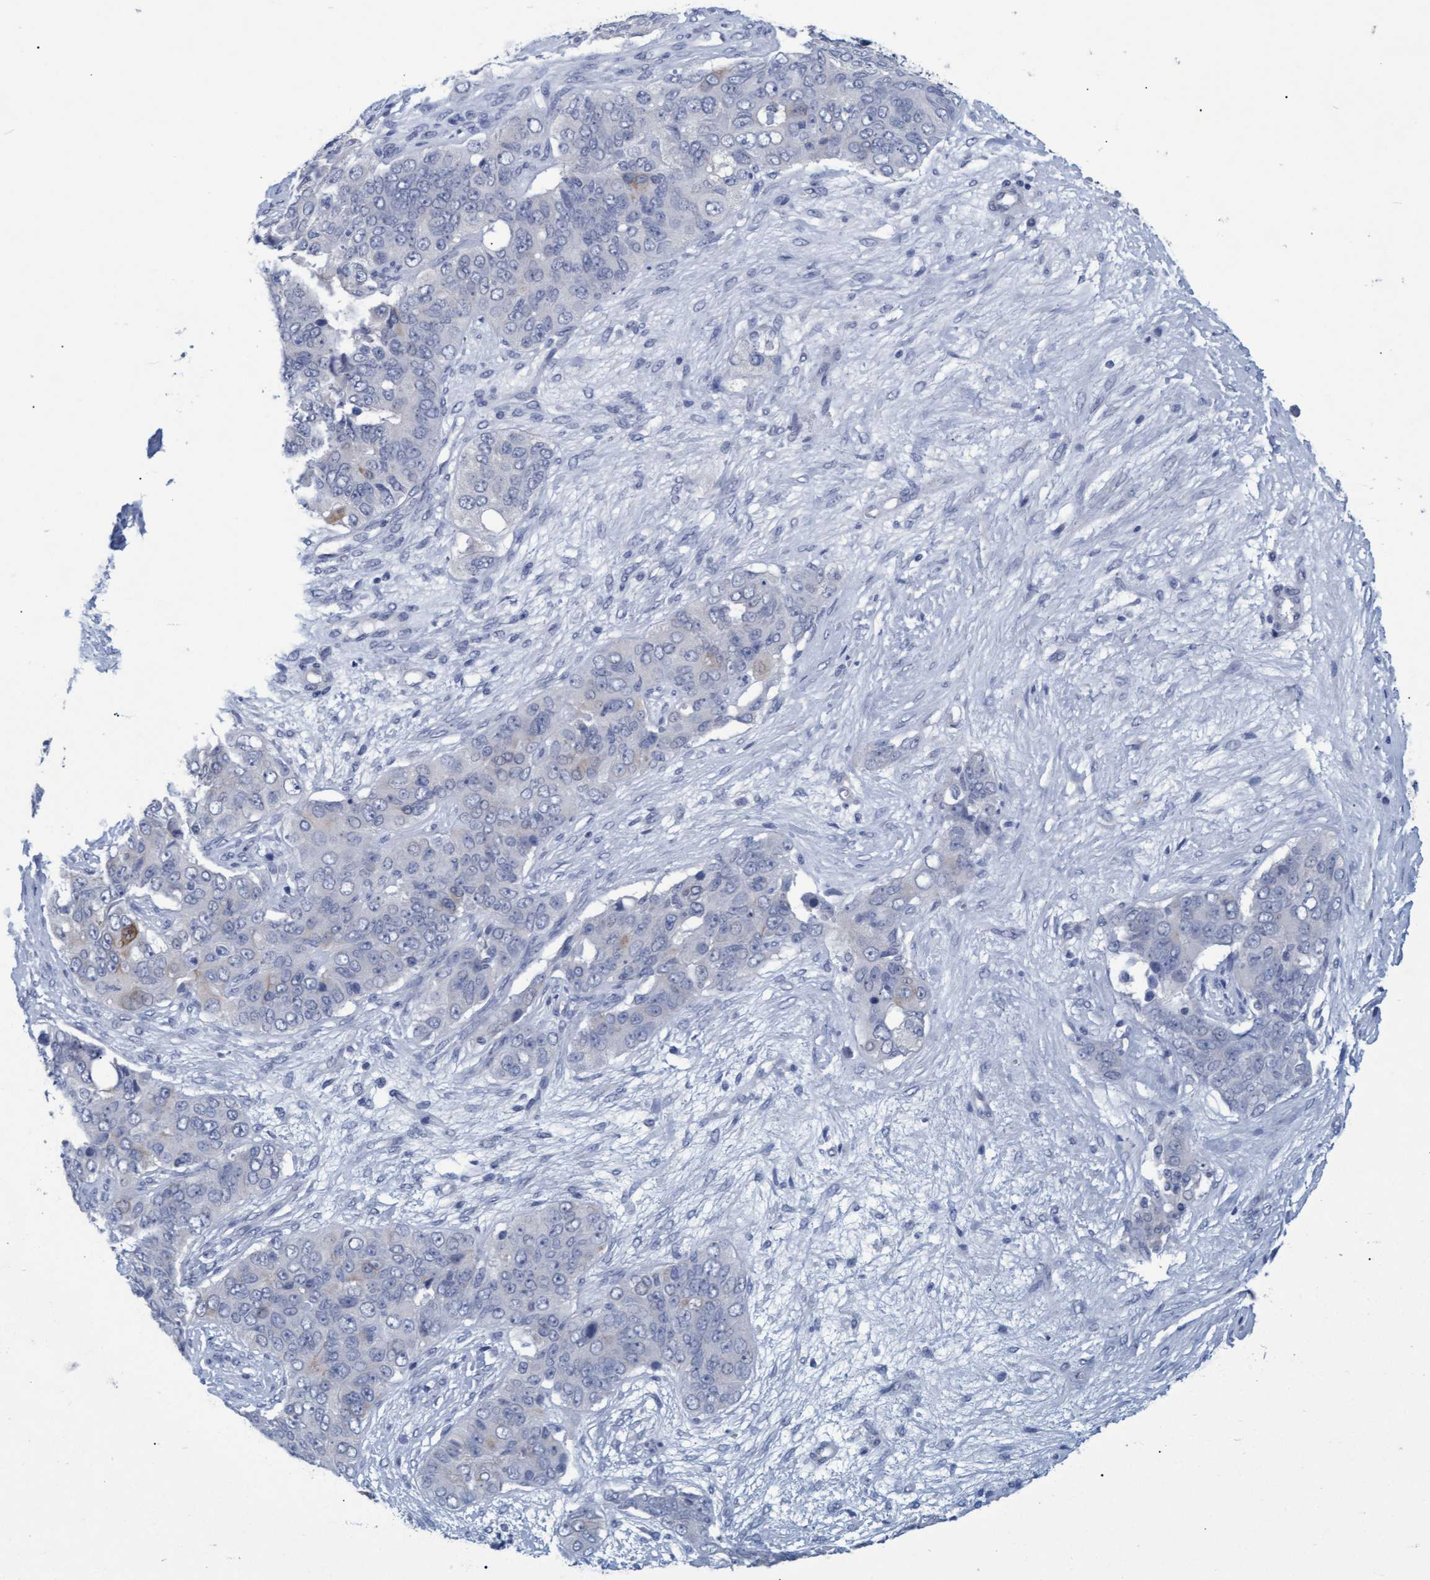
{"staining": {"intensity": "negative", "quantity": "none", "location": "none"}, "tissue": "ovarian cancer", "cell_type": "Tumor cells", "image_type": "cancer", "snomed": [{"axis": "morphology", "description": "Carcinoma, endometroid"}, {"axis": "topography", "description": "Ovary"}], "caption": "Immunohistochemistry (IHC) image of neoplastic tissue: ovarian cancer (endometroid carcinoma) stained with DAB (3,3'-diaminobenzidine) shows no significant protein expression in tumor cells.", "gene": "SSTR3", "patient": {"sex": "female", "age": 51}}